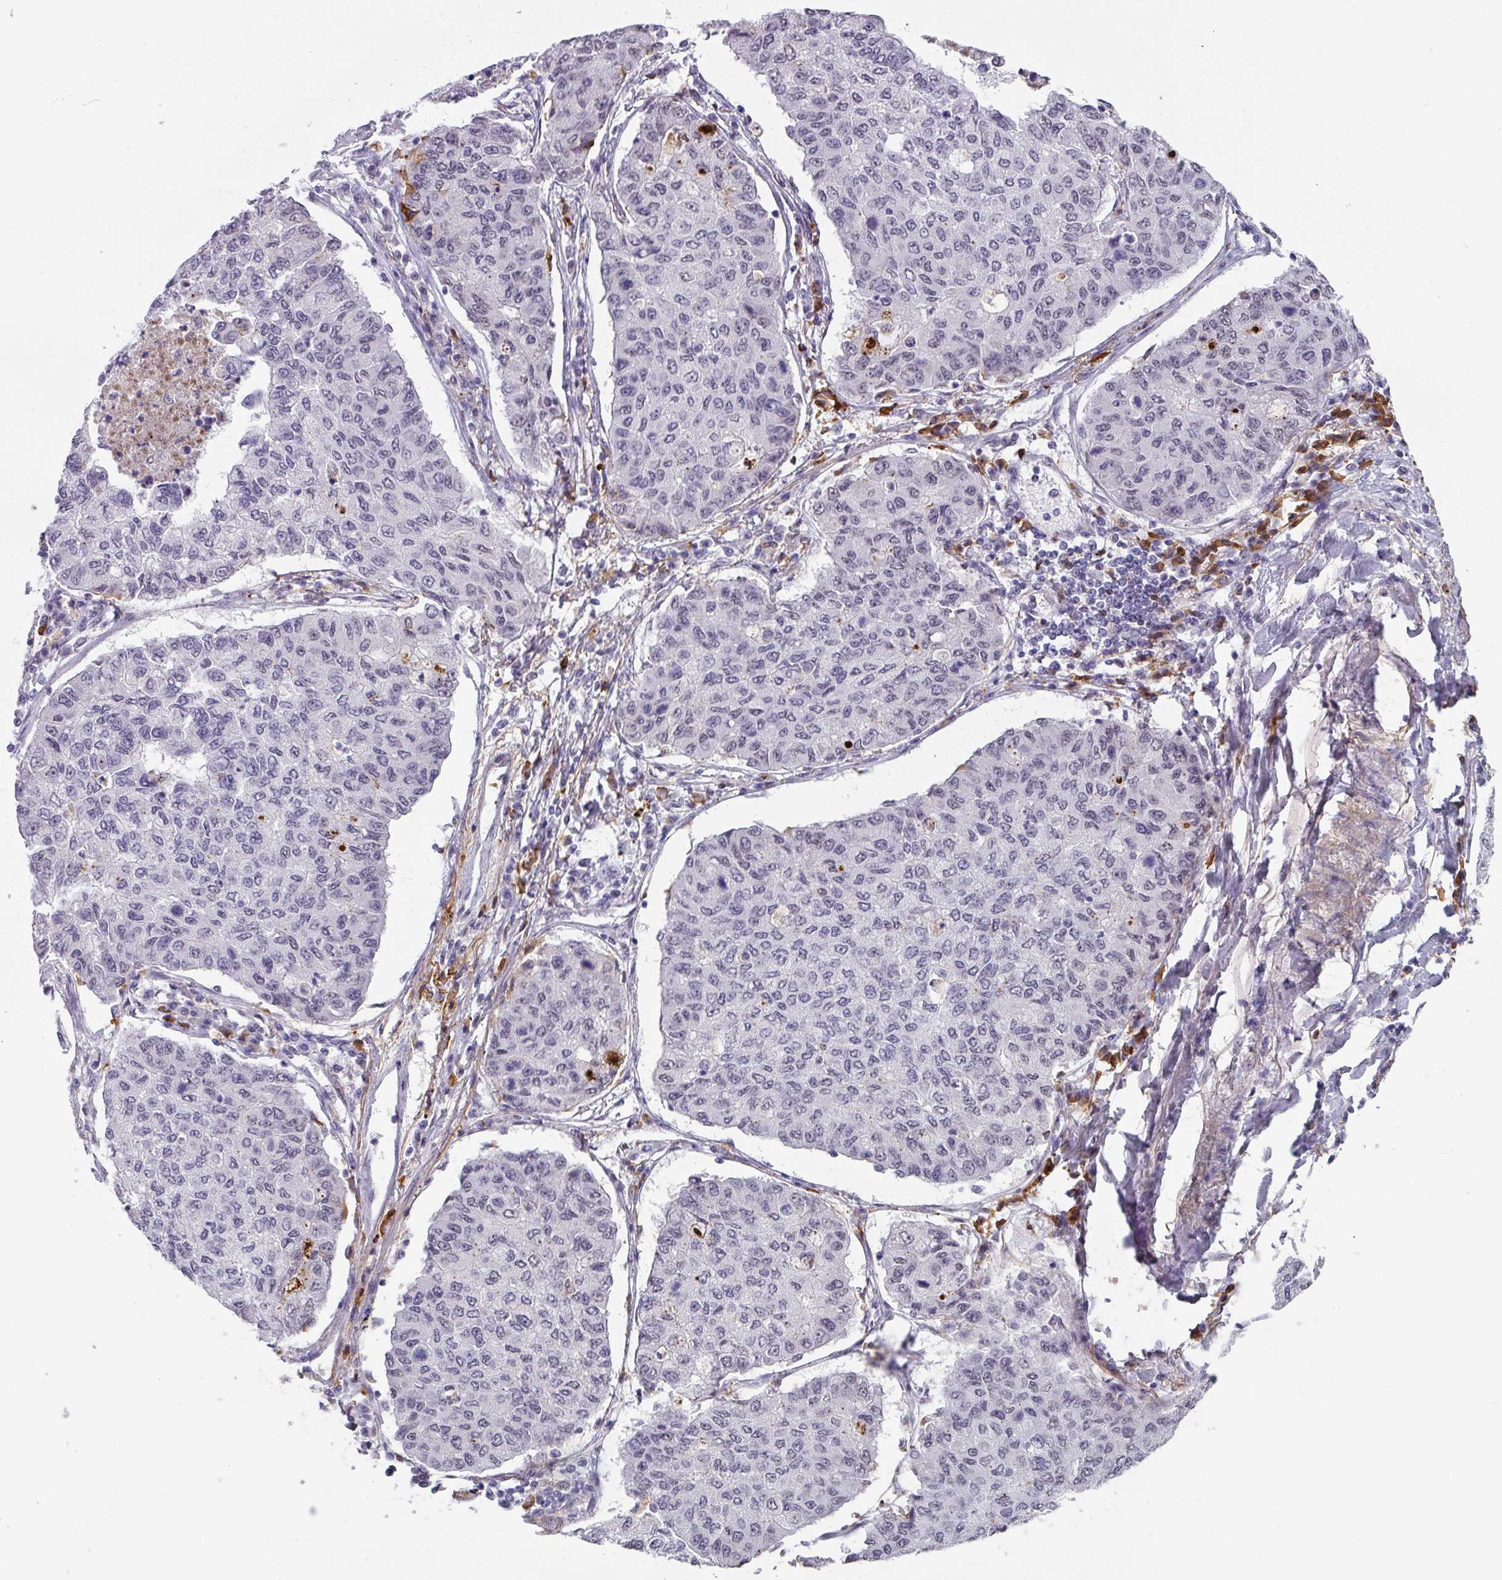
{"staining": {"intensity": "negative", "quantity": "none", "location": "none"}, "tissue": "lung cancer", "cell_type": "Tumor cells", "image_type": "cancer", "snomed": [{"axis": "morphology", "description": "Squamous cell carcinoma, NOS"}, {"axis": "topography", "description": "Lung"}], "caption": "An immunohistochemistry (IHC) image of lung cancer (squamous cell carcinoma) is shown. There is no staining in tumor cells of lung cancer (squamous cell carcinoma). The staining is performed using DAB brown chromogen with nuclei counter-stained in using hematoxylin.", "gene": "C1QB", "patient": {"sex": "male", "age": 74}}